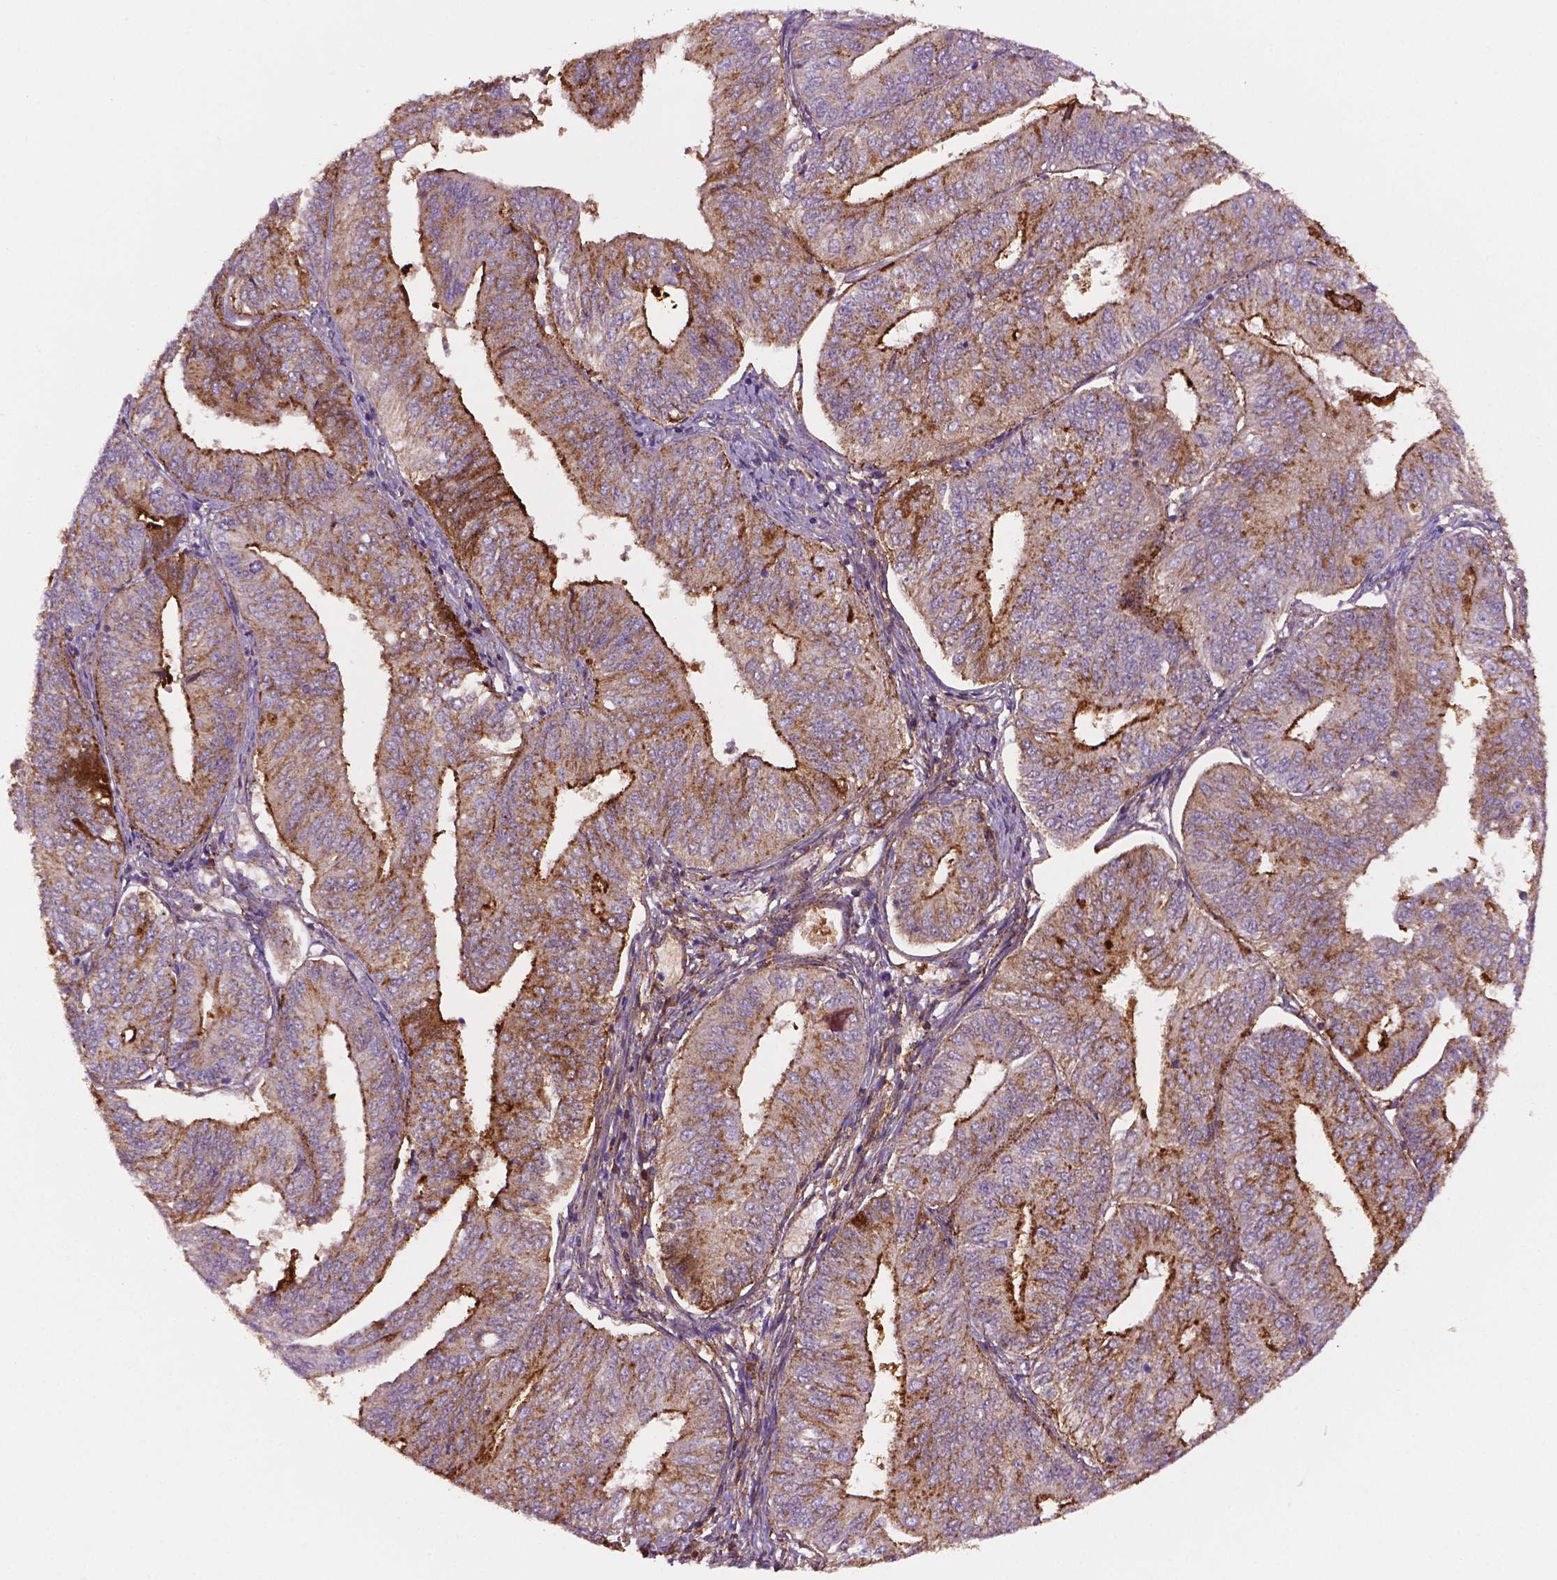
{"staining": {"intensity": "strong", "quantity": "25%-75%", "location": "cytoplasmic/membranous"}, "tissue": "endometrial cancer", "cell_type": "Tumor cells", "image_type": "cancer", "snomed": [{"axis": "morphology", "description": "Adenocarcinoma, NOS"}, {"axis": "topography", "description": "Endometrium"}], "caption": "Endometrial cancer (adenocarcinoma) was stained to show a protein in brown. There is high levels of strong cytoplasmic/membranous staining in approximately 25%-75% of tumor cells. (DAB (3,3'-diaminobenzidine) IHC with brightfield microscopy, high magnification).", "gene": "FBLN1", "patient": {"sex": "female", "age": 58}}